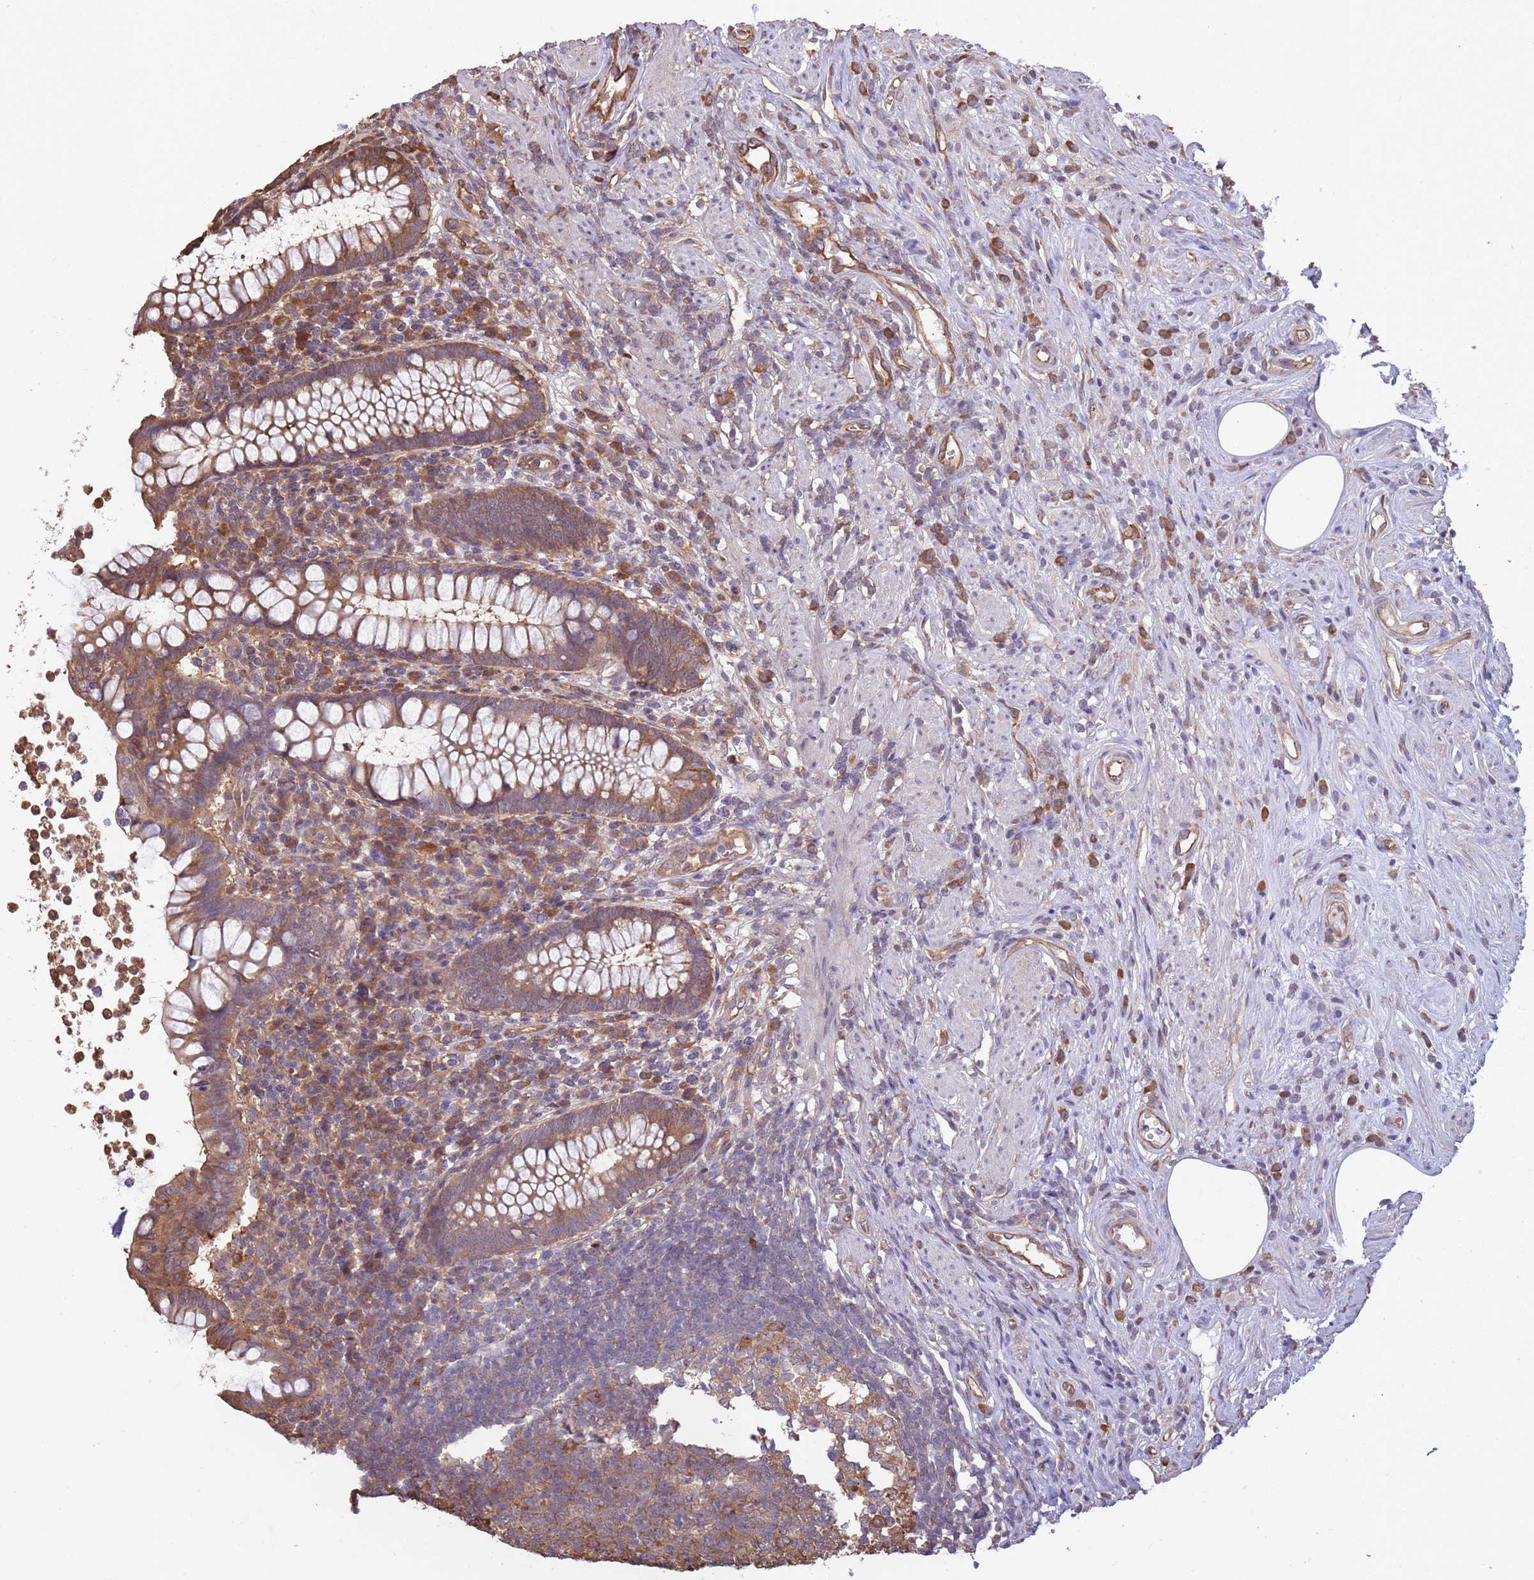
{"staining": {"intensity": "moderate", "quantity": ">75%", "location": "cytoplasmic/membranous"}, "tissue": "appendix", "cell_type": "Glandular cells", "image_type": "normal", "snomed": [{"axis": "morphology", "description": "Normal tissue, NOS"}, {"axis": "topography", "description": "Appendix"}], "caption": "A high-resolution photomicrograph shows immunohistochemistry staining of benign appendix, which reveals moderate cytoplasmic/membranous expression in approximately >75% of glandular cells.", "gene": "ARL13B", "patient": {"sex": "female", "age": 56}}